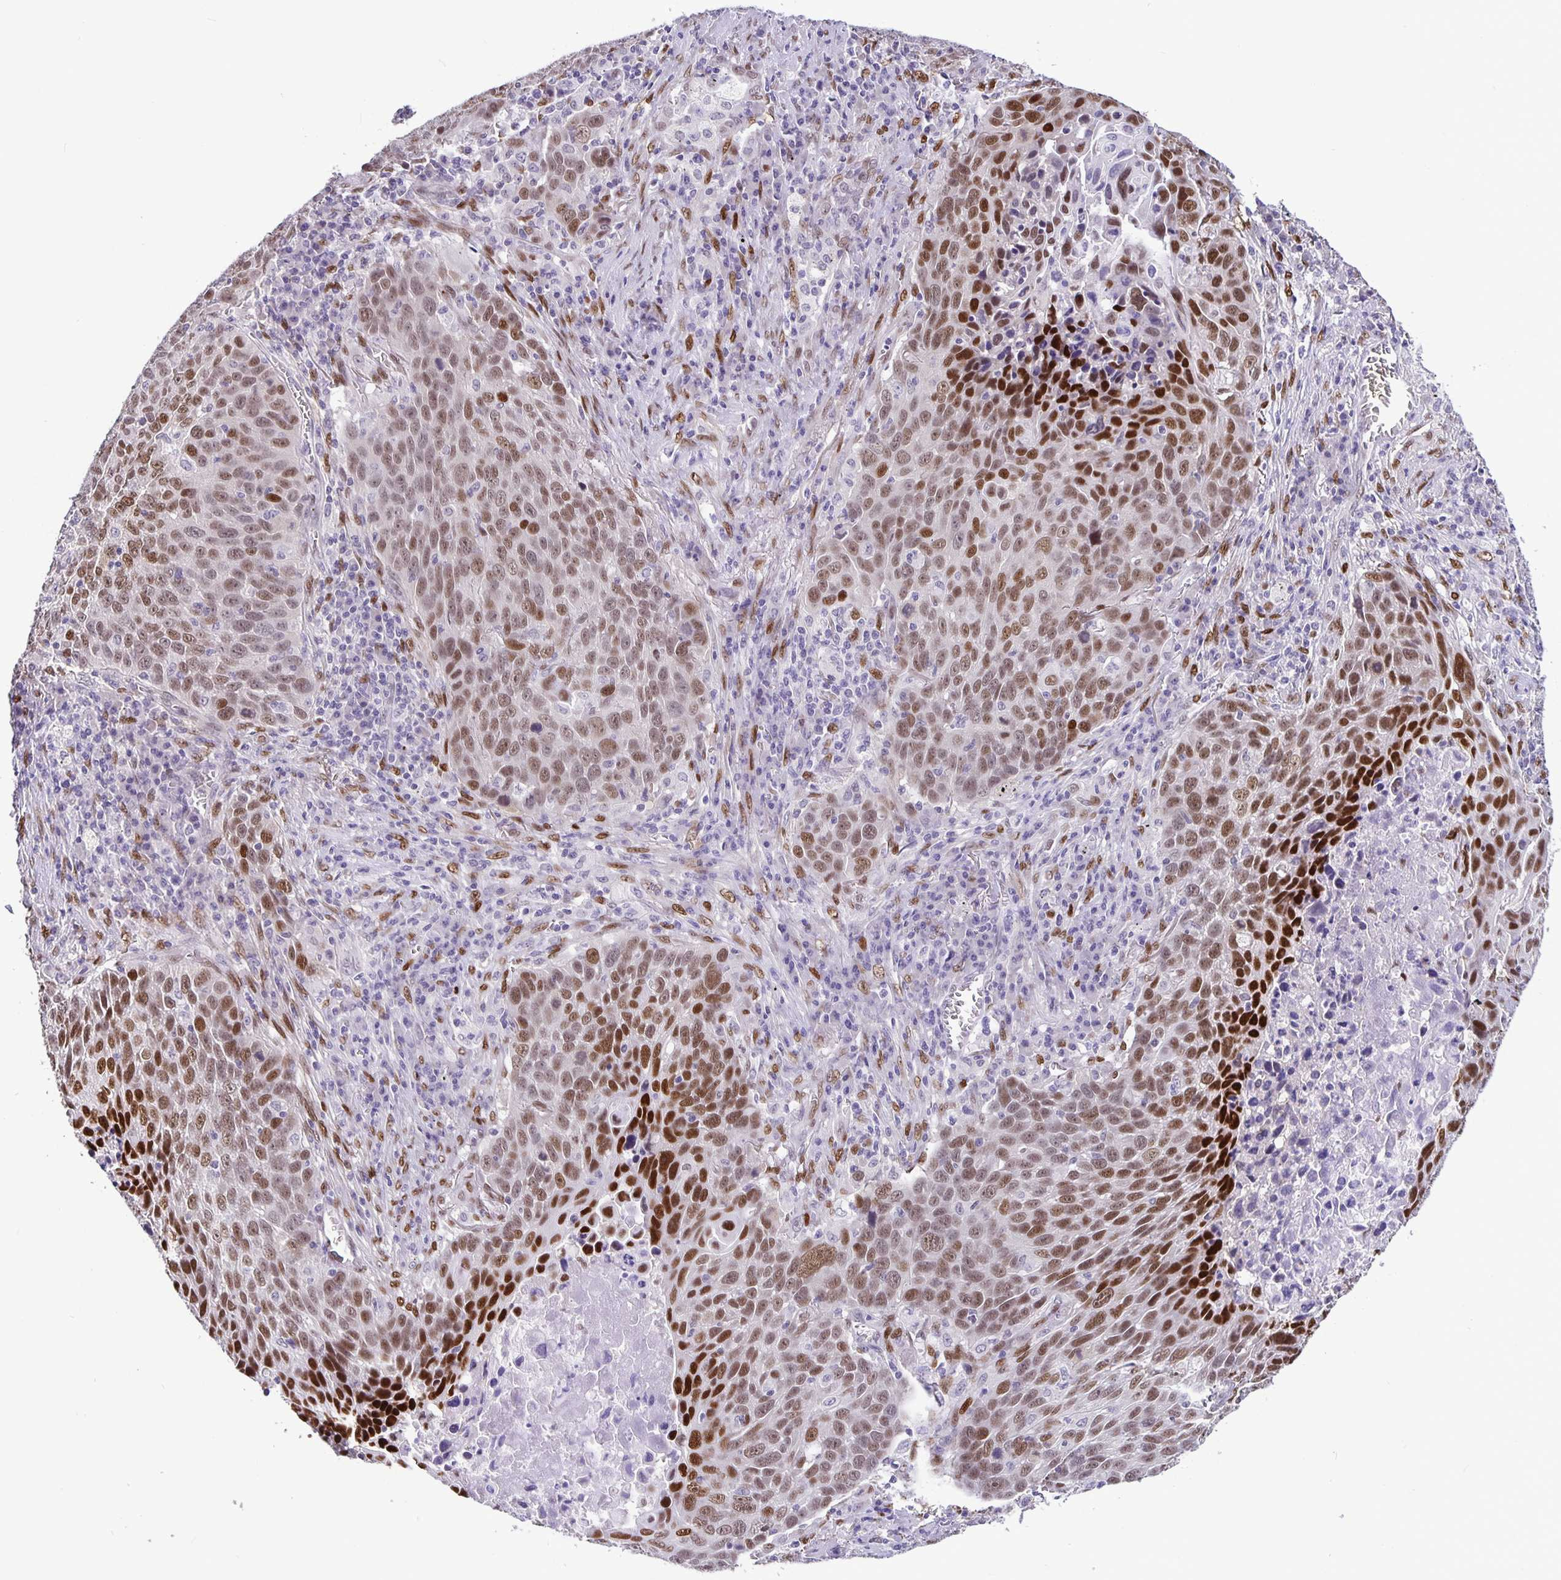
{"staining": {"intensity": "moderate", "quantity": ">75%", "location": "nuclear"}, "tissue": "lung cancer", "cell_type": "Tumor cells", "image_type": "cancer", "snomed": [{"axis": "morphology", "description": "Squamous cell carcinoma, NOS"}, {"axis": "topography", "description": "Lung"}], "caption": "Squamous cell carcinoma (lung) stained for a protein (brown) reveals moderate nuclear positive expression in approximately >75% of tumor cells.", "gene": "FOSL2", "patient": {"sex": "male", "age": 78}}